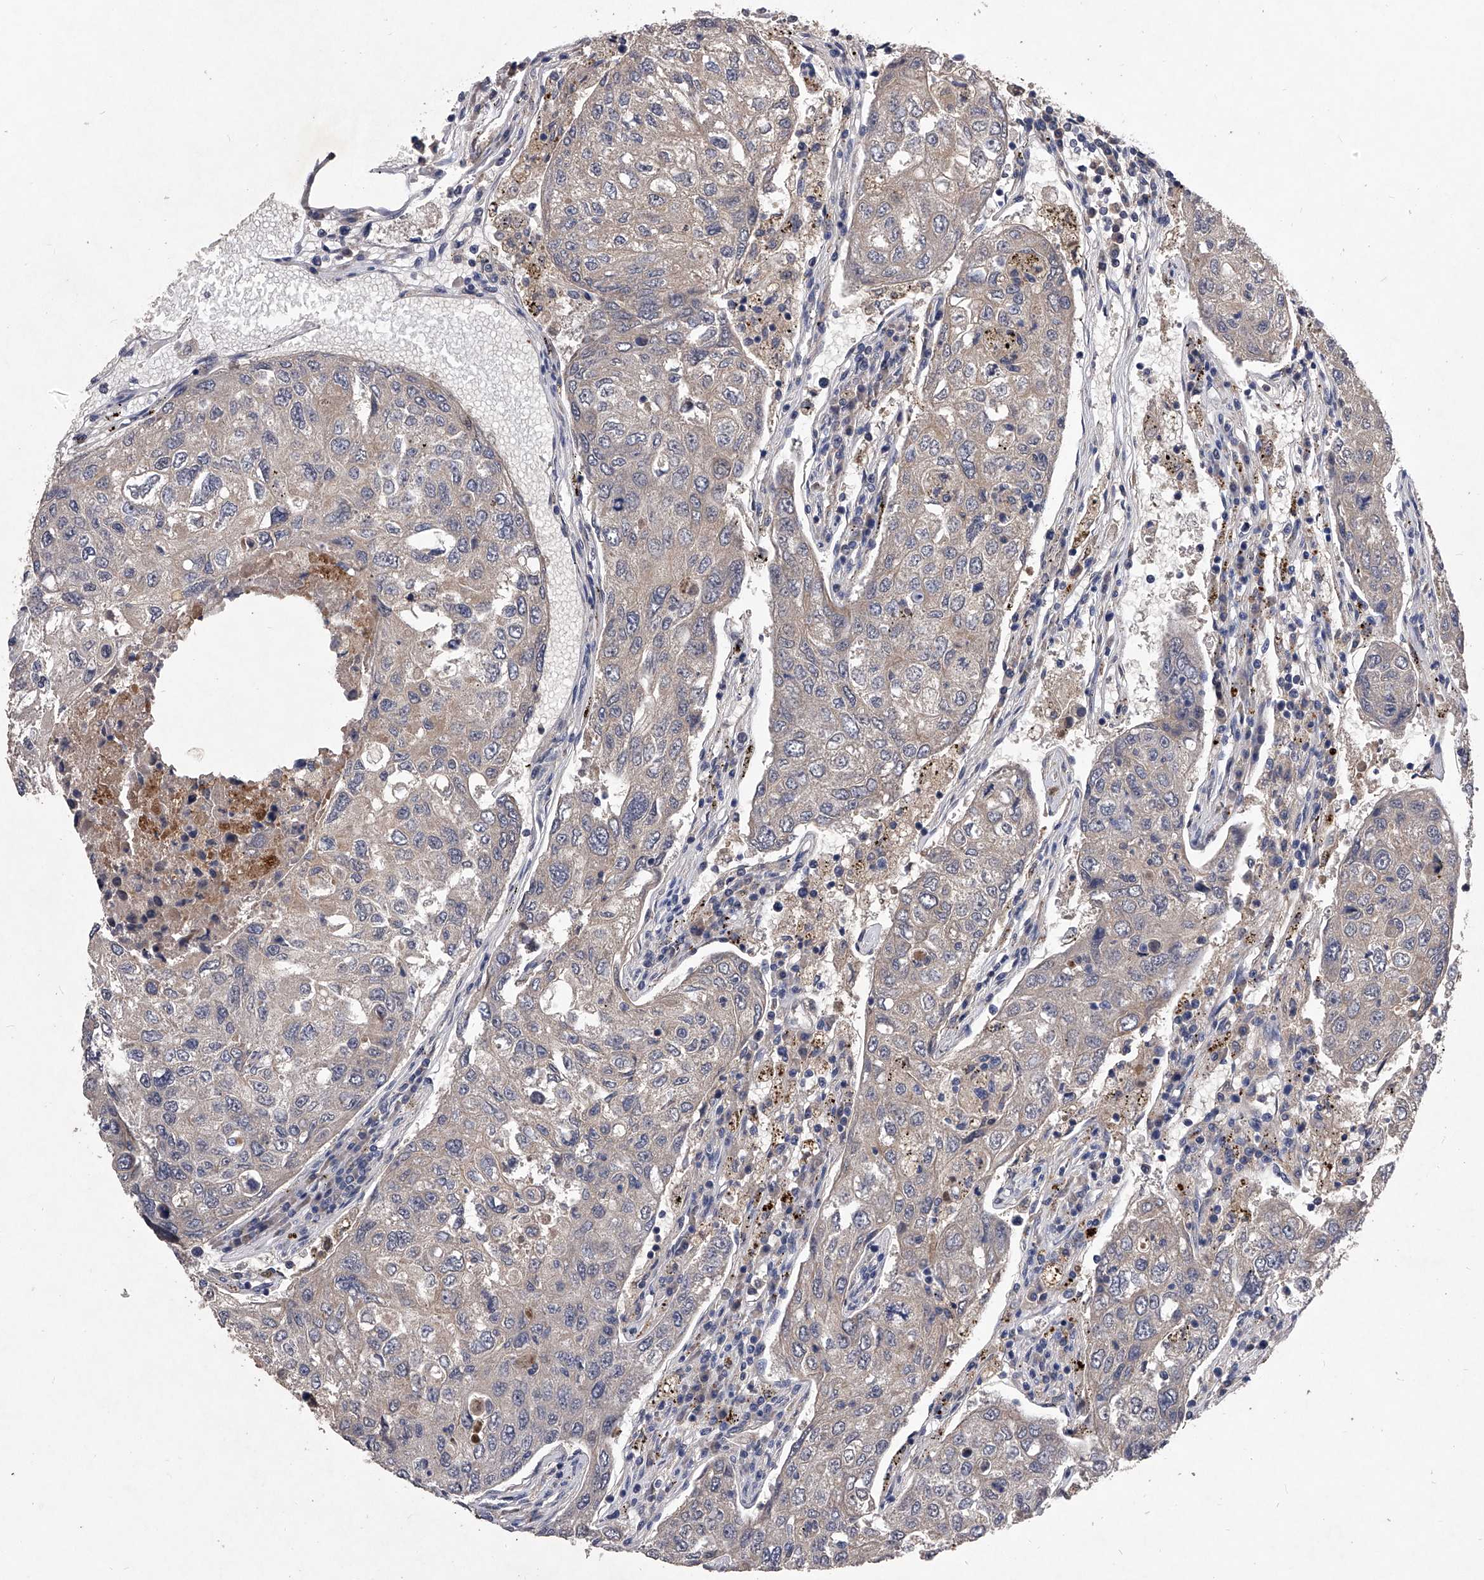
{"staining": {"intensity": "negative", "quantity": "none", "location": "none"}, "tissue": "urothelial cancer", "cell_type": "Tumor cells", "image_type": "cancer", "snomed": [{"axis": "morphology", "description": "Urothelial carcinoma, High grade"}, {"axis": "topography", "description": "Lymph node"}, {"axis": "topography", "description": "Urinary bladder"}], "caption": "Immunohistochemistry (IHC) of high-grade urothelial carcinoma reveals no staining in tumor cells. The staining is performed using DAB brown chromogen with nuclei counter-stained in using hematoxylin.", "gene": "C5", "patient": {"sex": "male", "age": 51}}